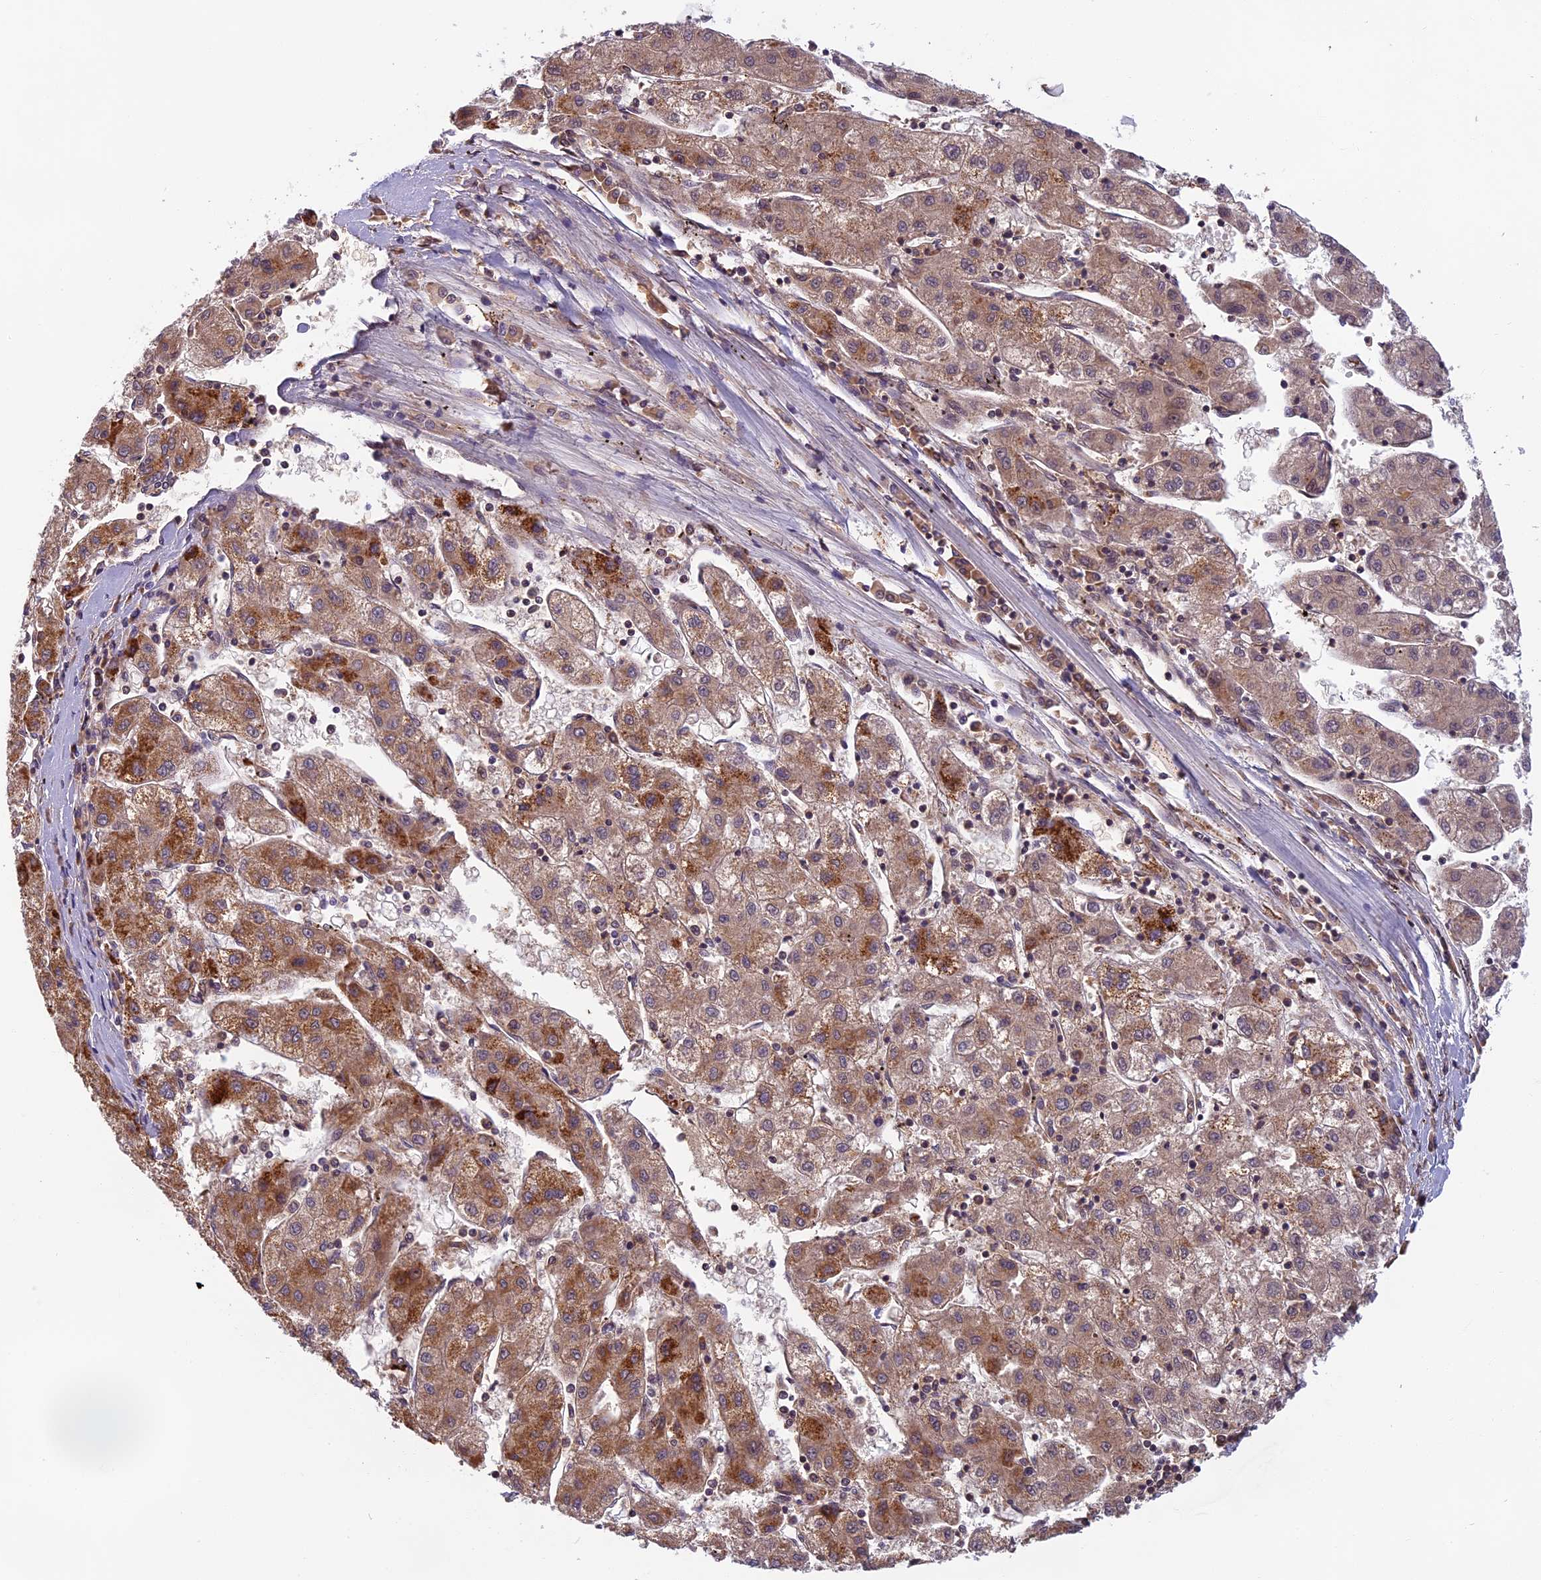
{"staining": {"intensity": "moderate", "quantity": ">75%", "location": "cytoplasmic/membranous"}, "tissue": "liver cancer", "cell_type": "Tumor cells", "image_type": "cancer", "snomed": [{"axis": "morphology", "description": "Carcinoma, Hepatocellular, NOS"}, {"axis": "topography", "description": "Liver"}], "caption": "IHC micrograph of neoplastic tissue: liver cancer stained using IHC displays medium levels of moderate protein expression localized specifically in the cytoplasmic/membranous of tumor cells, appearing as a cytoplasmic/membranous brown color.", "gene": "SEMA7A", "patient": {"sex": "male", "age": 72}}